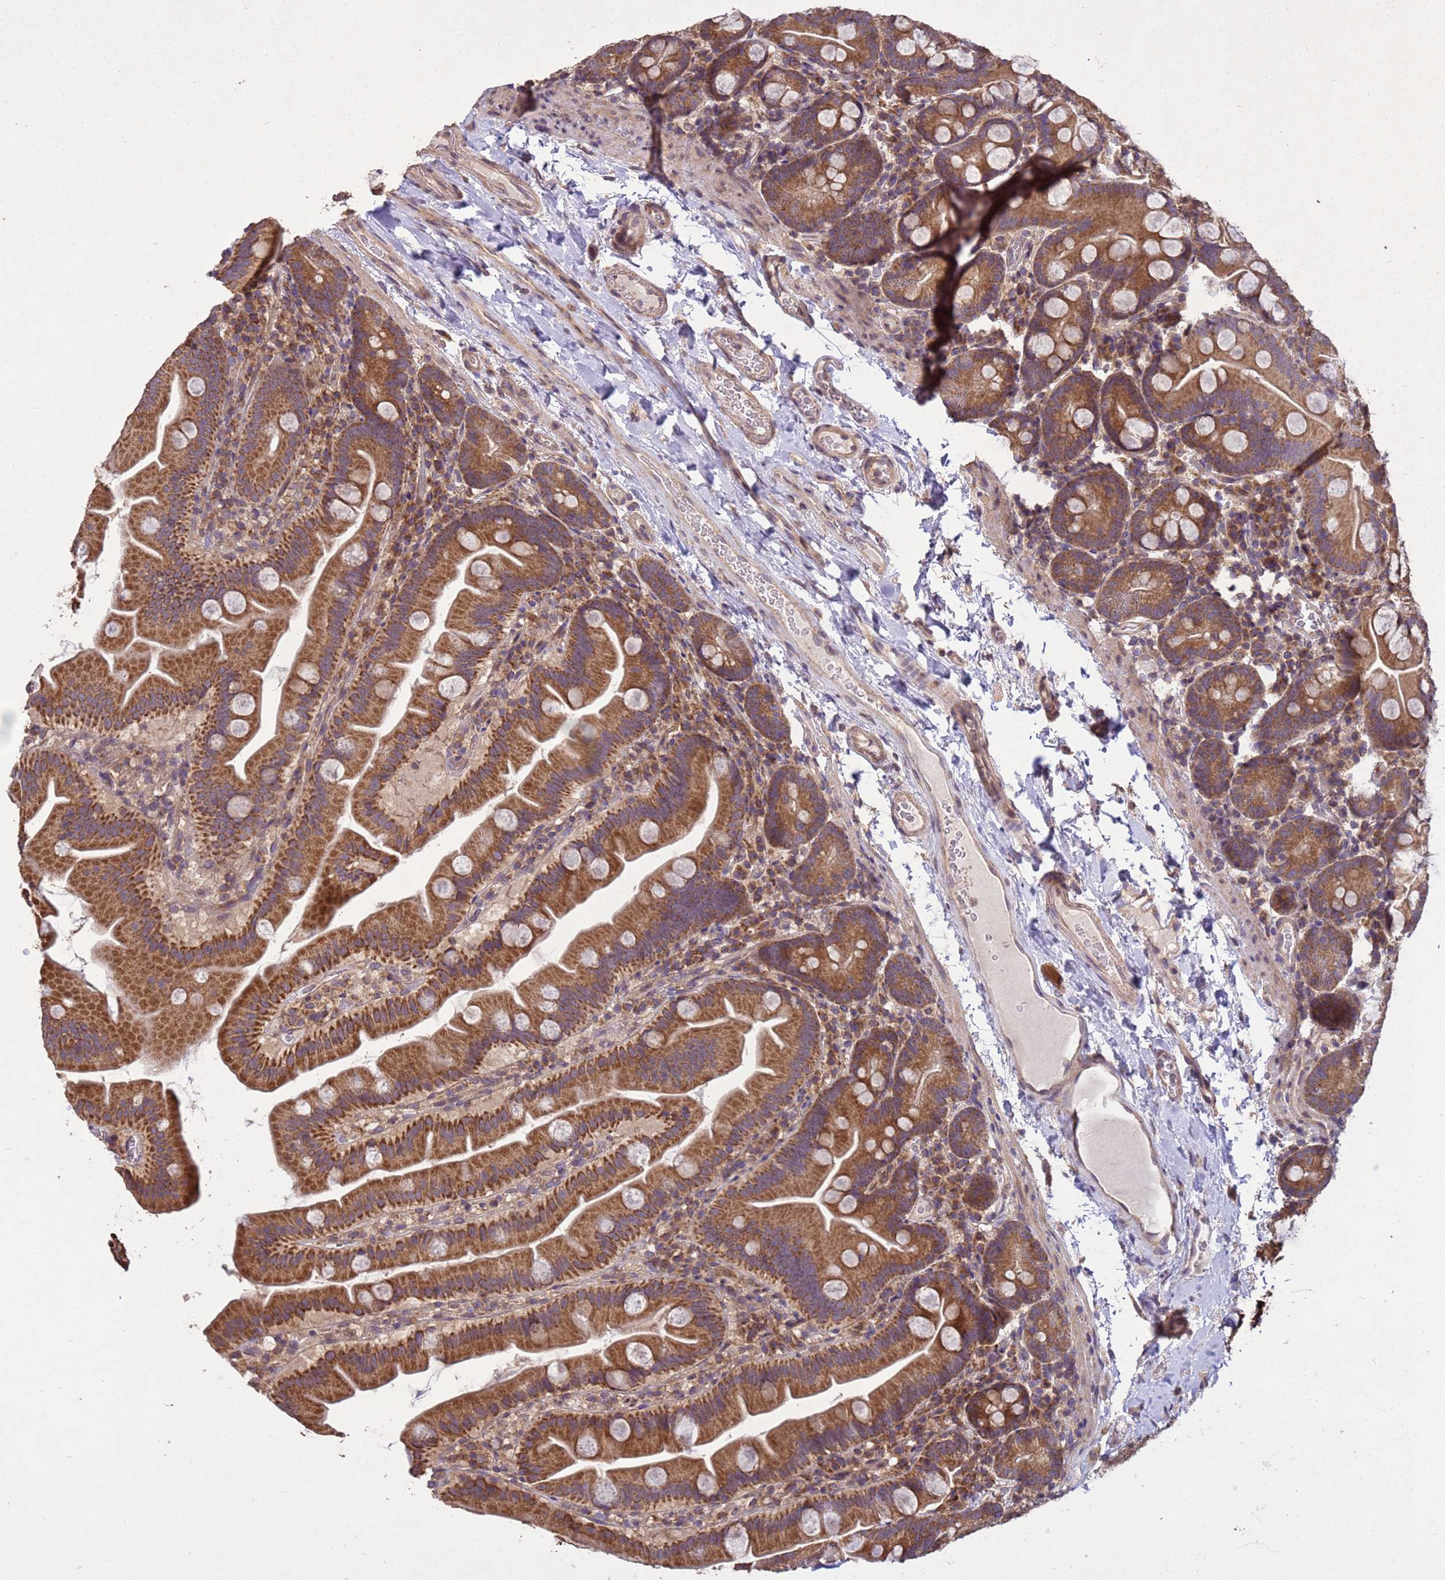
{"staining": {"intensity": "strong", "quantity": ">75%", "location": "cytoplasmic/membranous"}, "tissue": "small intestine", "cell_type": "Glandular cells", "image_type": "normal", "snomed": [{"axis": "morphology", "description": "Normal tissue, NOS"}, {"axis": "topography", "description": "Small intestine"}], "caption": "DAB (3,3'-diaminobenzidine) immunohistochemical staining of unremarkable small intestine exhibits strong cytoplasmic/membranous protein staining in approximately >75% of glandular cells.", "gene": "P2RX7", "patient": {"sex": "female", "age": 68}}